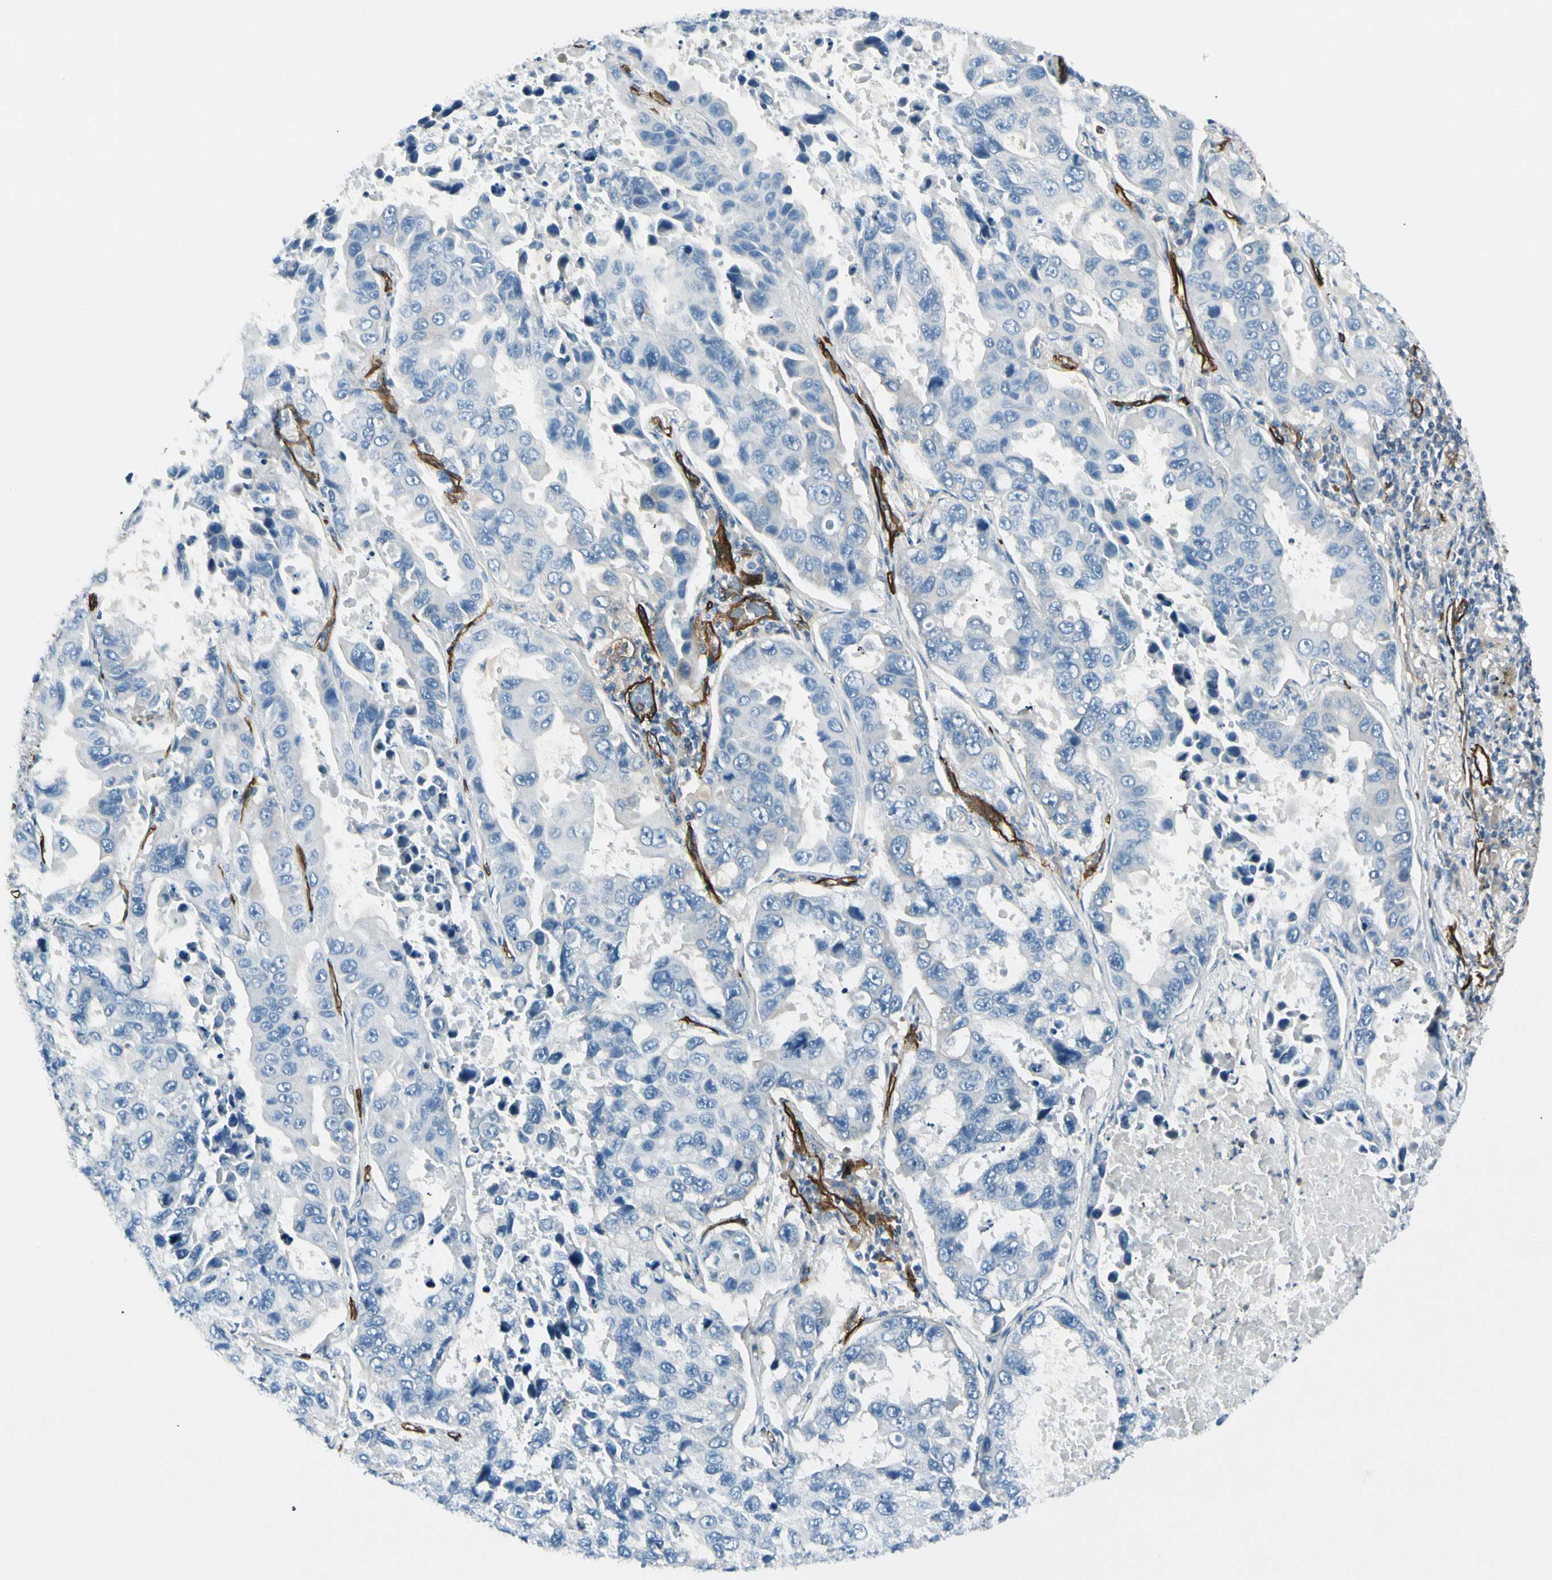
{"staining": {"intensity": "negative", "quantity": "none", "location": "none"}, "tissue": "lung cancer", "cell_type": "Tumor cells", "image_type": "cancer", "snomed": [{"axis": "morphology", "description": "Adenocarcinoma, NOS"}, {"axis": "topography", "description": "Lung"}], "caption": "A histopathology image of lung adenocarcinoma stained for a protein reveals no brown staining in tumor cells.", "gene": "CD93", "patient": {"sex": "male", "age": 64}}